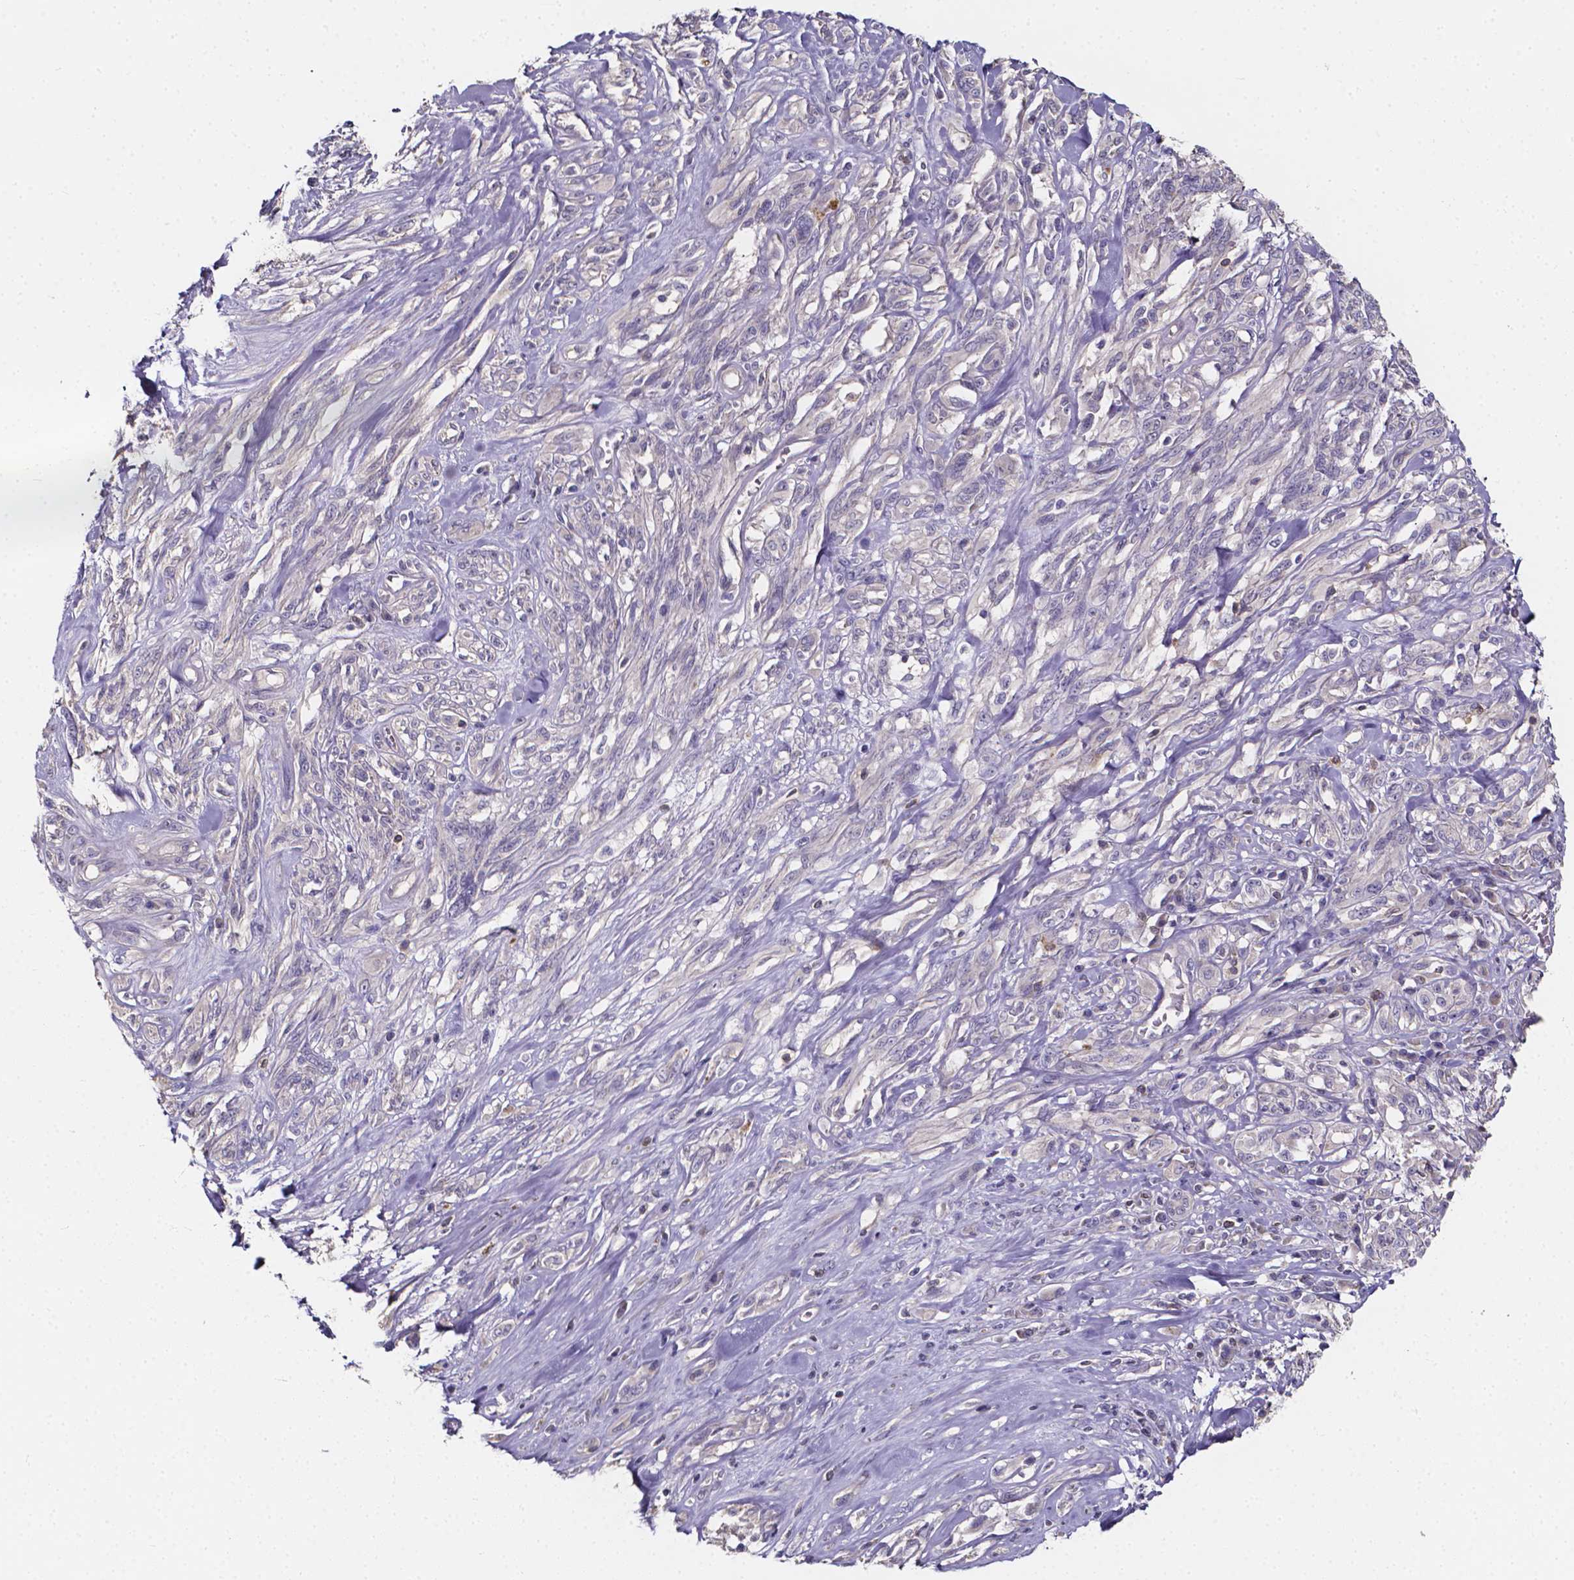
{"staining": {"intensity": "negative", "quantity": "none", "location": "none"}, "tissue": "melanoma", "cell_type": "Tumor cells", "image_type": "cancer", "snomed": [{"axis": "morphology", "description": "Malignant melanoma, NOS"}, {"axis": "topography", "description": "Skin"}], "caption": "Immunohistochemical staining of malignant melanoma reveals no significant staining in tumor cells.", "gene": "THEMIS", "patient": {"sex": "female", "age": 91}}